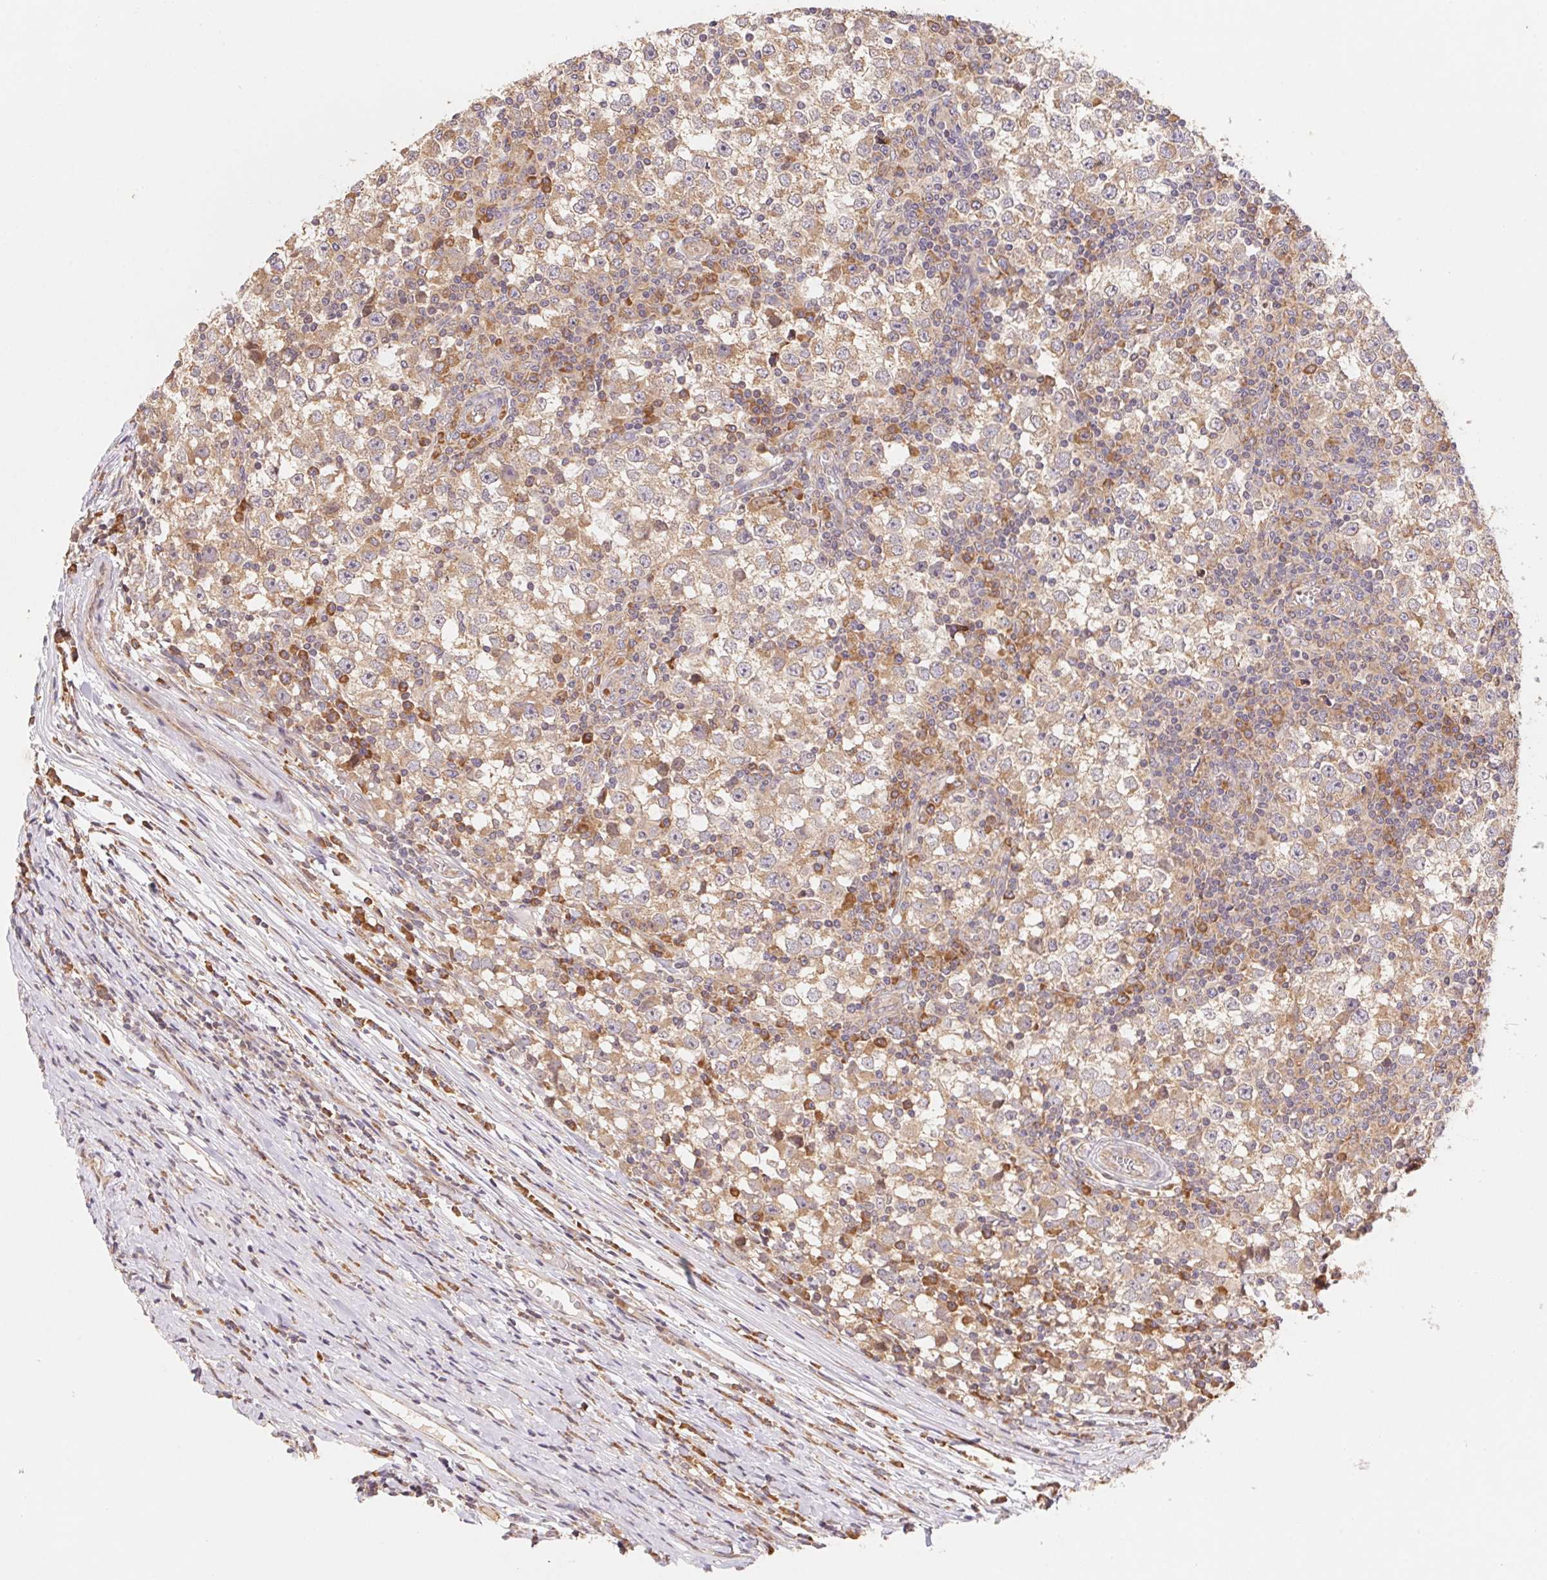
{"staining": {"intensity": "moderate", "quantity": ">75%", "location": "cytoplasmic/membranous"}, "tissue": "testis cancer", "cell_type": "Tumor cells", "image_type": "cancer", "snomed": [{"axis": "morphology", "description": "Seminoma, NOS"}, {"axis": "topography", "description": "Testis"}], "caption": "Moderate cytoplasmic/membranous staining for a protein is appreciated in approximately >75% of tumor cells of testis cancer using immunohistochemistry.", "gene": "RPL27A", "patient": {"sex": "male", "age": 65}}